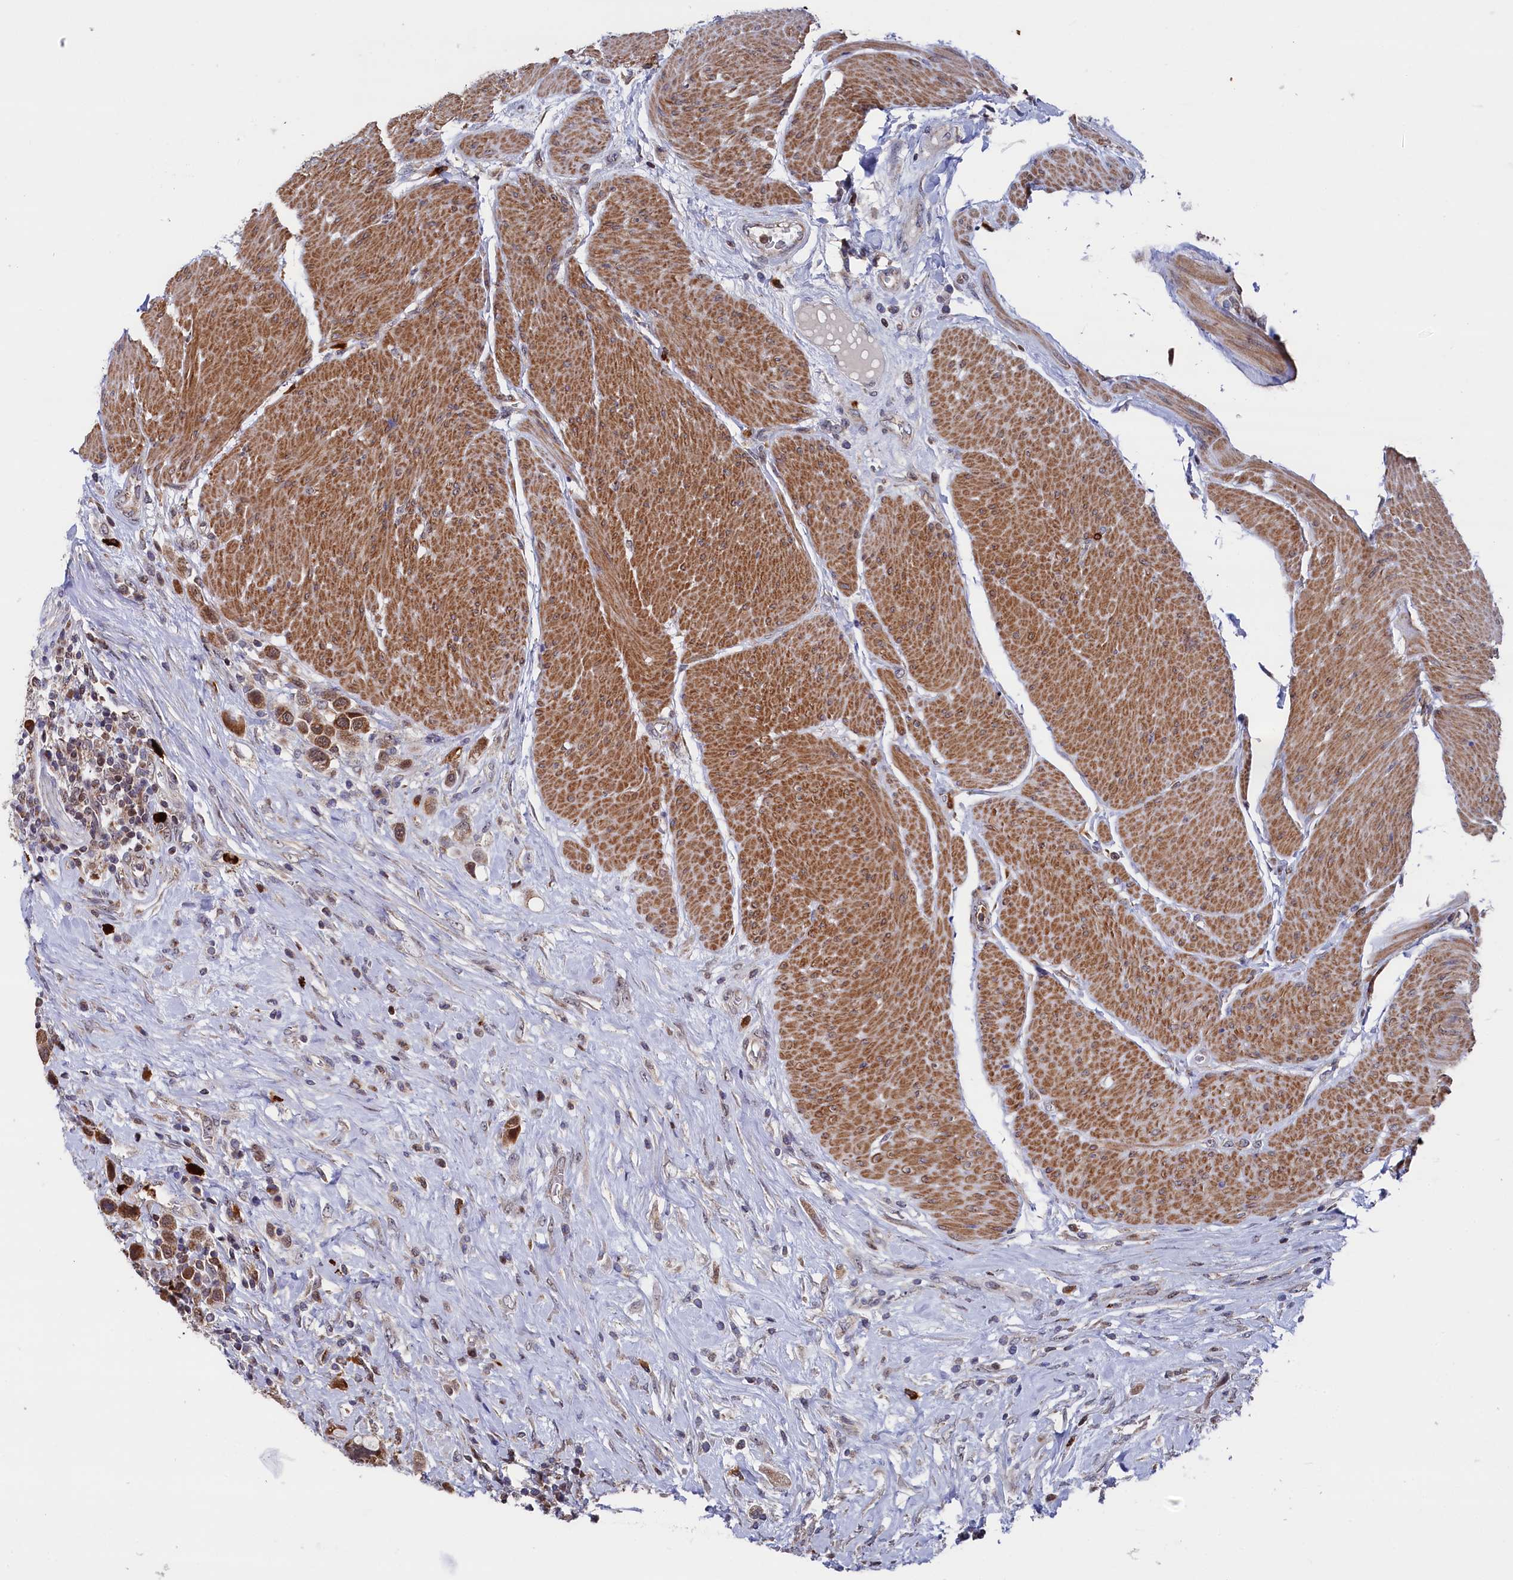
{"staining": {"intensity": "moderate", "quantity": ">75%", "location": "cytoplasmic/membranous"}, "tissue": "urothelial cancer", "cell_type": "Tumor cells", "image_type": "cancer", "snomed": [{"axis": "morphology", "description": "Urothelial carcinoma, High grade"}, {"axis": "topography", "description": "Urinary bladder"}], "caption": "Brown immunohistochemical staining in human urothelial cancer shows moderate cytoplasmic/membranous expression in approximately >75% of tumor cells.", "gene": "CHCHD1", "patient": {"sex": "male", "age": 50}}